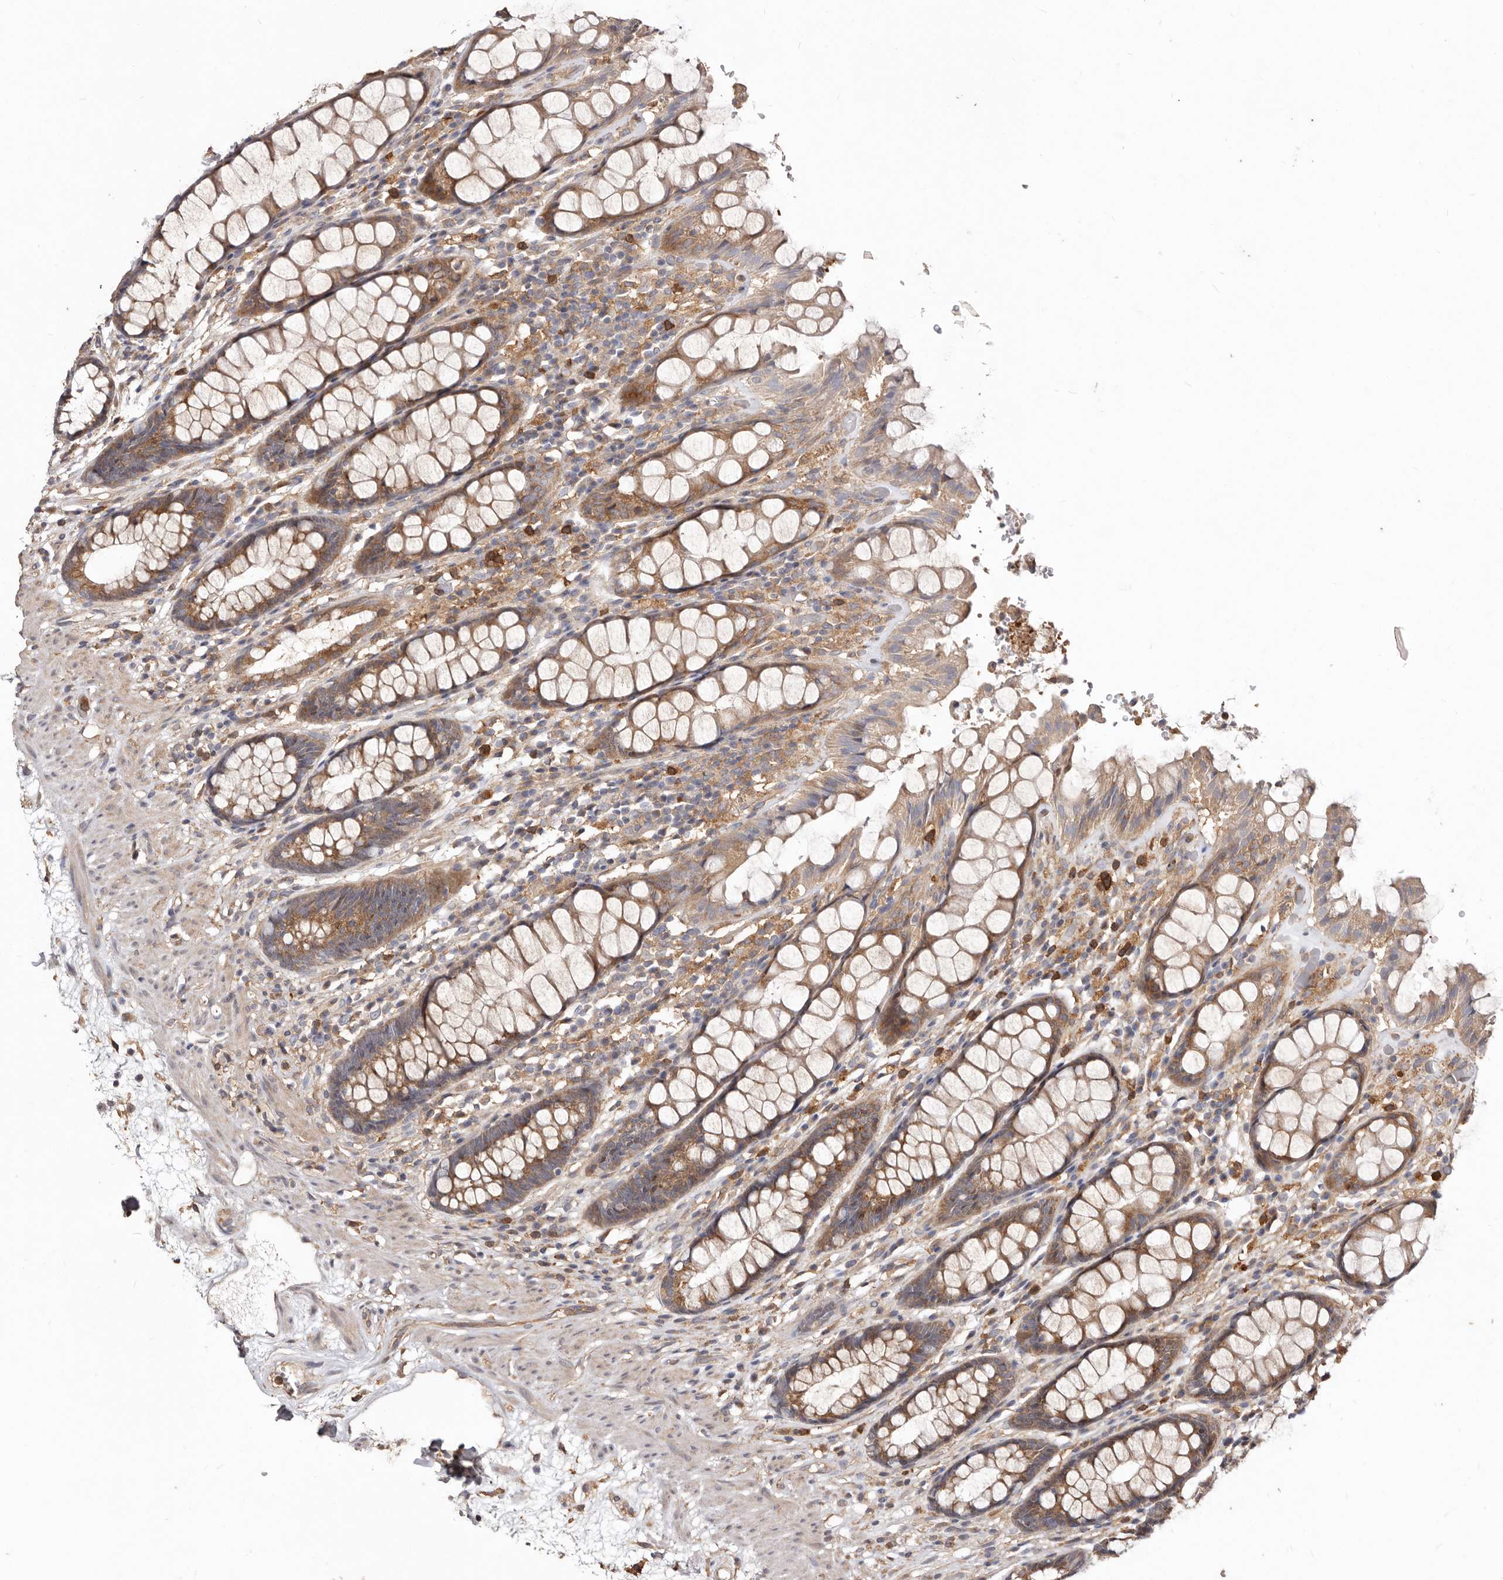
{"staining": {"intensity": "moderate", "quantity": ">75%", "location": "cytoplasmic/membranous"}, "tissue": "rectum", "cell_type": "Glandular cells", "image_type": "normal", "snomed": [{"axis": "morphology", "description": "Normal tissue, NOS"}, {"axis": "topography", "description": "Rectum"}], "caption": "Immunohistochemical staining of normal human rectum reveals medium levels of moderate cytoplasmic/membranous staining in about >75% of glandular cells. The staining was performed using DAB, with brown indicating positive protein expression. Nuclei are stained blue with hematoxylin.", "gene": "LRRC25", "patient": {"sex": "male", "age": 64}}